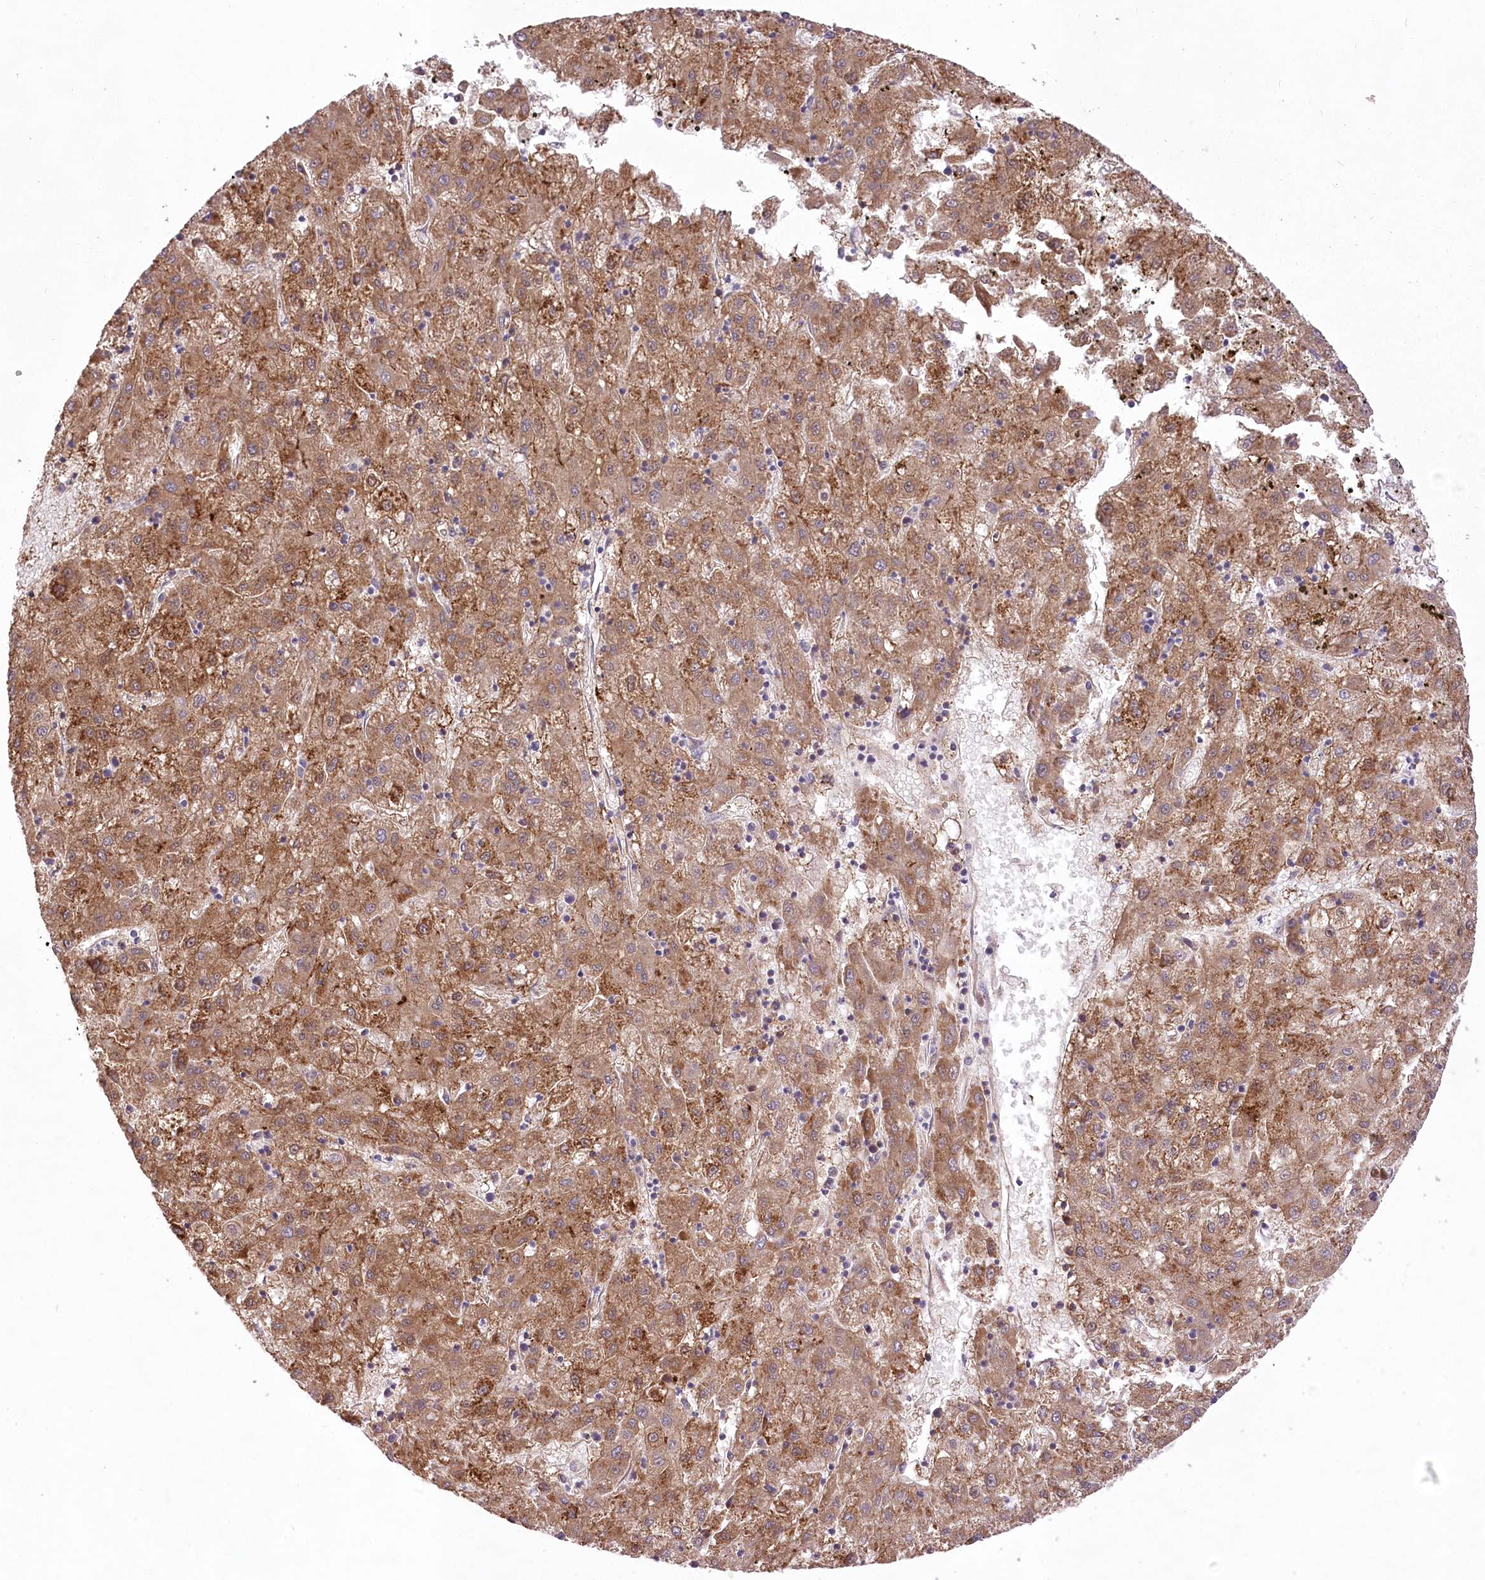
{"staining": {"intensity": "moderate", "quantity": ">75%", "location": "cytoplasmic/membranous"}, "tissue": "liver cancer", "cell_type": "Tumor cells", "image_type": "cancer", "snomed": [{"axis": "morphology", "description": "Carcinoma, Hepatocellular, NOS"}, {"axis": "topography", "description": "Liver"}], "caption": "Brown immunohistochemical staining in human hepatocellular carcinoma (liver) reveals moderate cytoplasmic/membranous positivity in approximately >75% of tumor cells. Immunohistochemistry (ihc) stains the protein of interest in brown and the nuclei are stained blue.", "gene": "PBLD", "patient": {"sex": "male", "age": 72}}